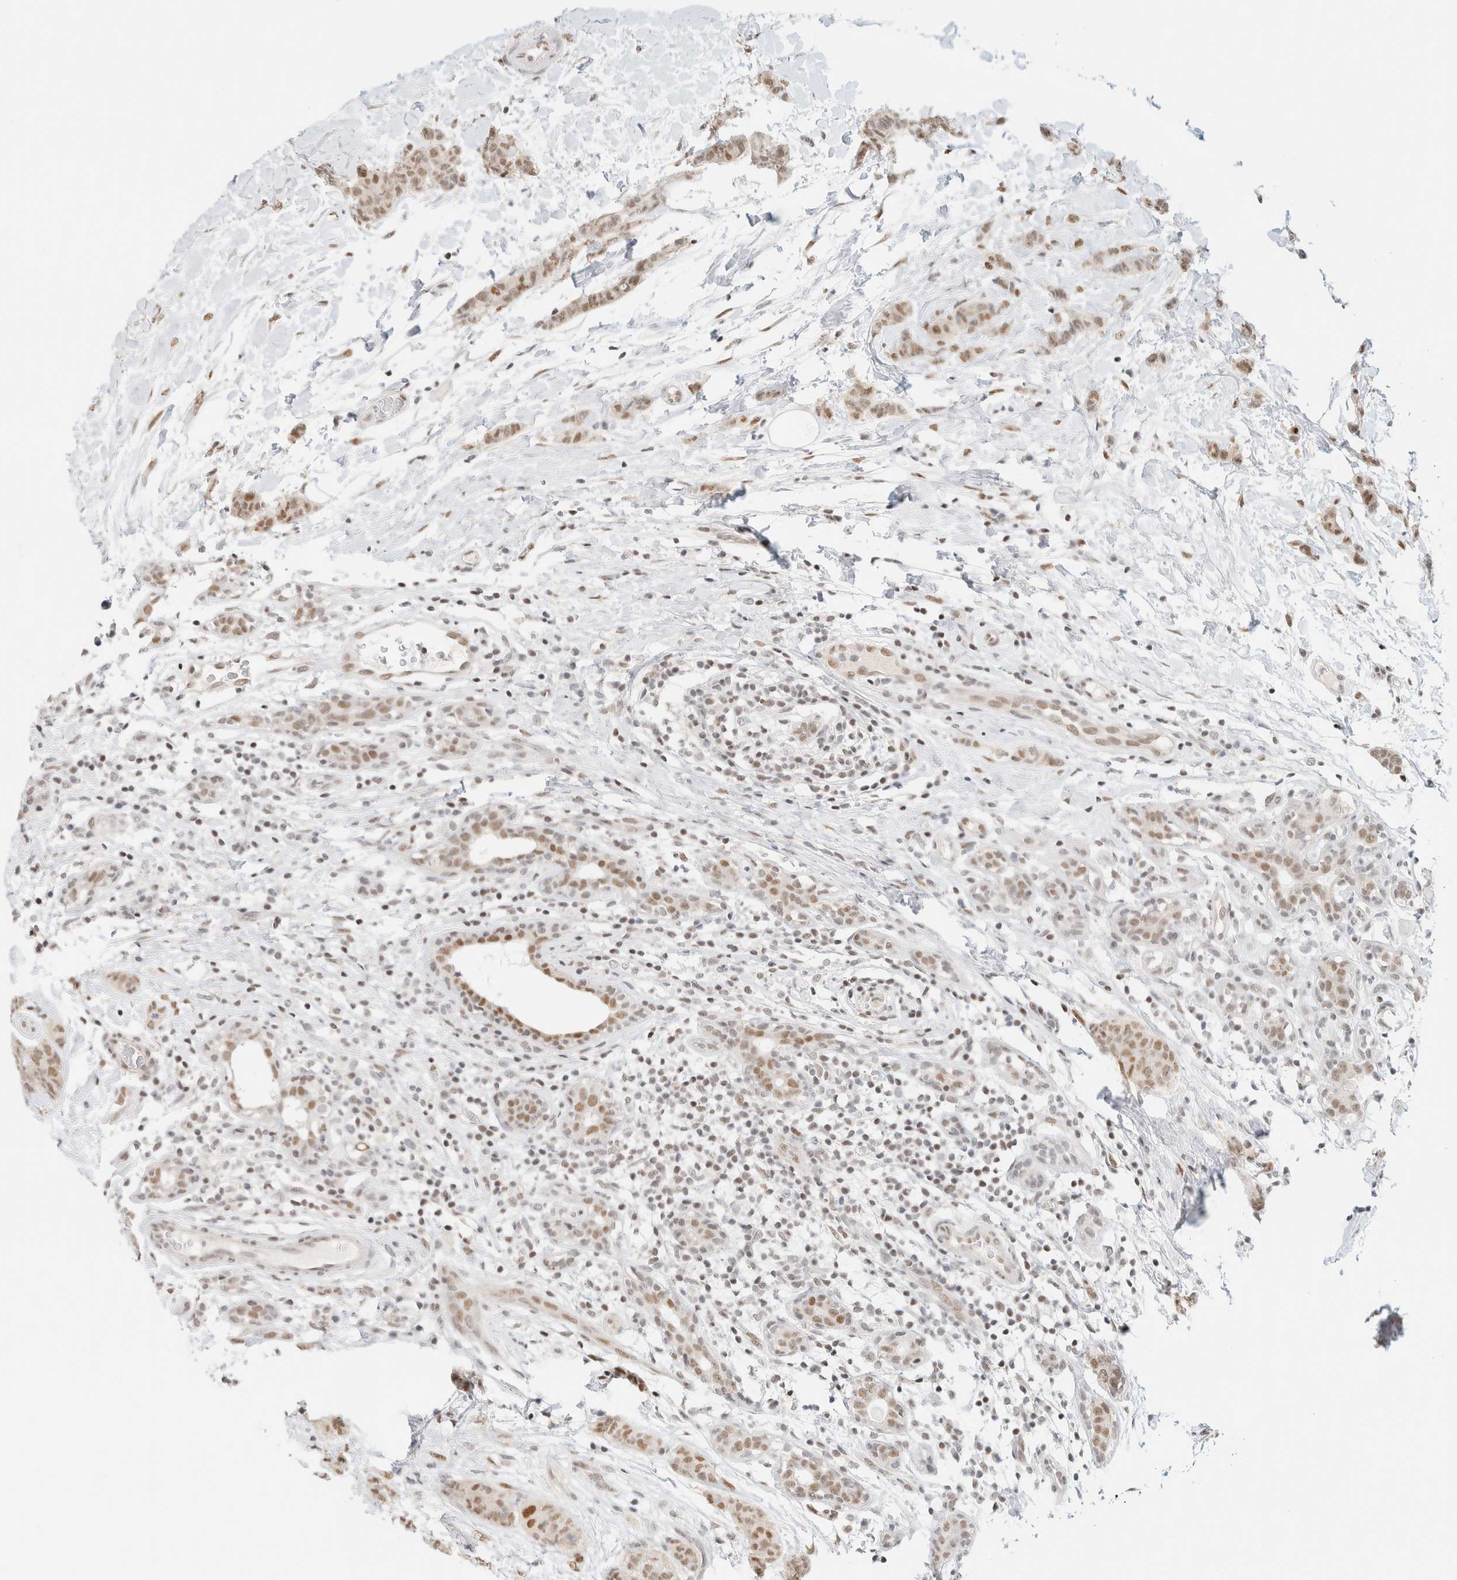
{"staining": {"intensity": "weak", "quantity": ">75%", "location": "nuclear"}, "tissue": "breast cancer", "cell_type": "Tumor cells", "image_type": "cancer", "snomed": [{"axis": "morphology", "description": "Normal tissue, NOS"}, {"axis": "morphology", "description": "Duct carcinoma"}, {"axis": "topography", "description": "Breast"}], "caption": "Breast cancer (infiltrating ductal carcinoma) stained with DAB (3,3'-diaminobenzidine) immunohistochemistry demonstrates low levels of weak nuclear positivity in approximately >75% of tumor cells. (IHC, brightfield microscopy, high magnification).", "gene": "PYGO2", "patient": {"sex": "female", "age": 40}}